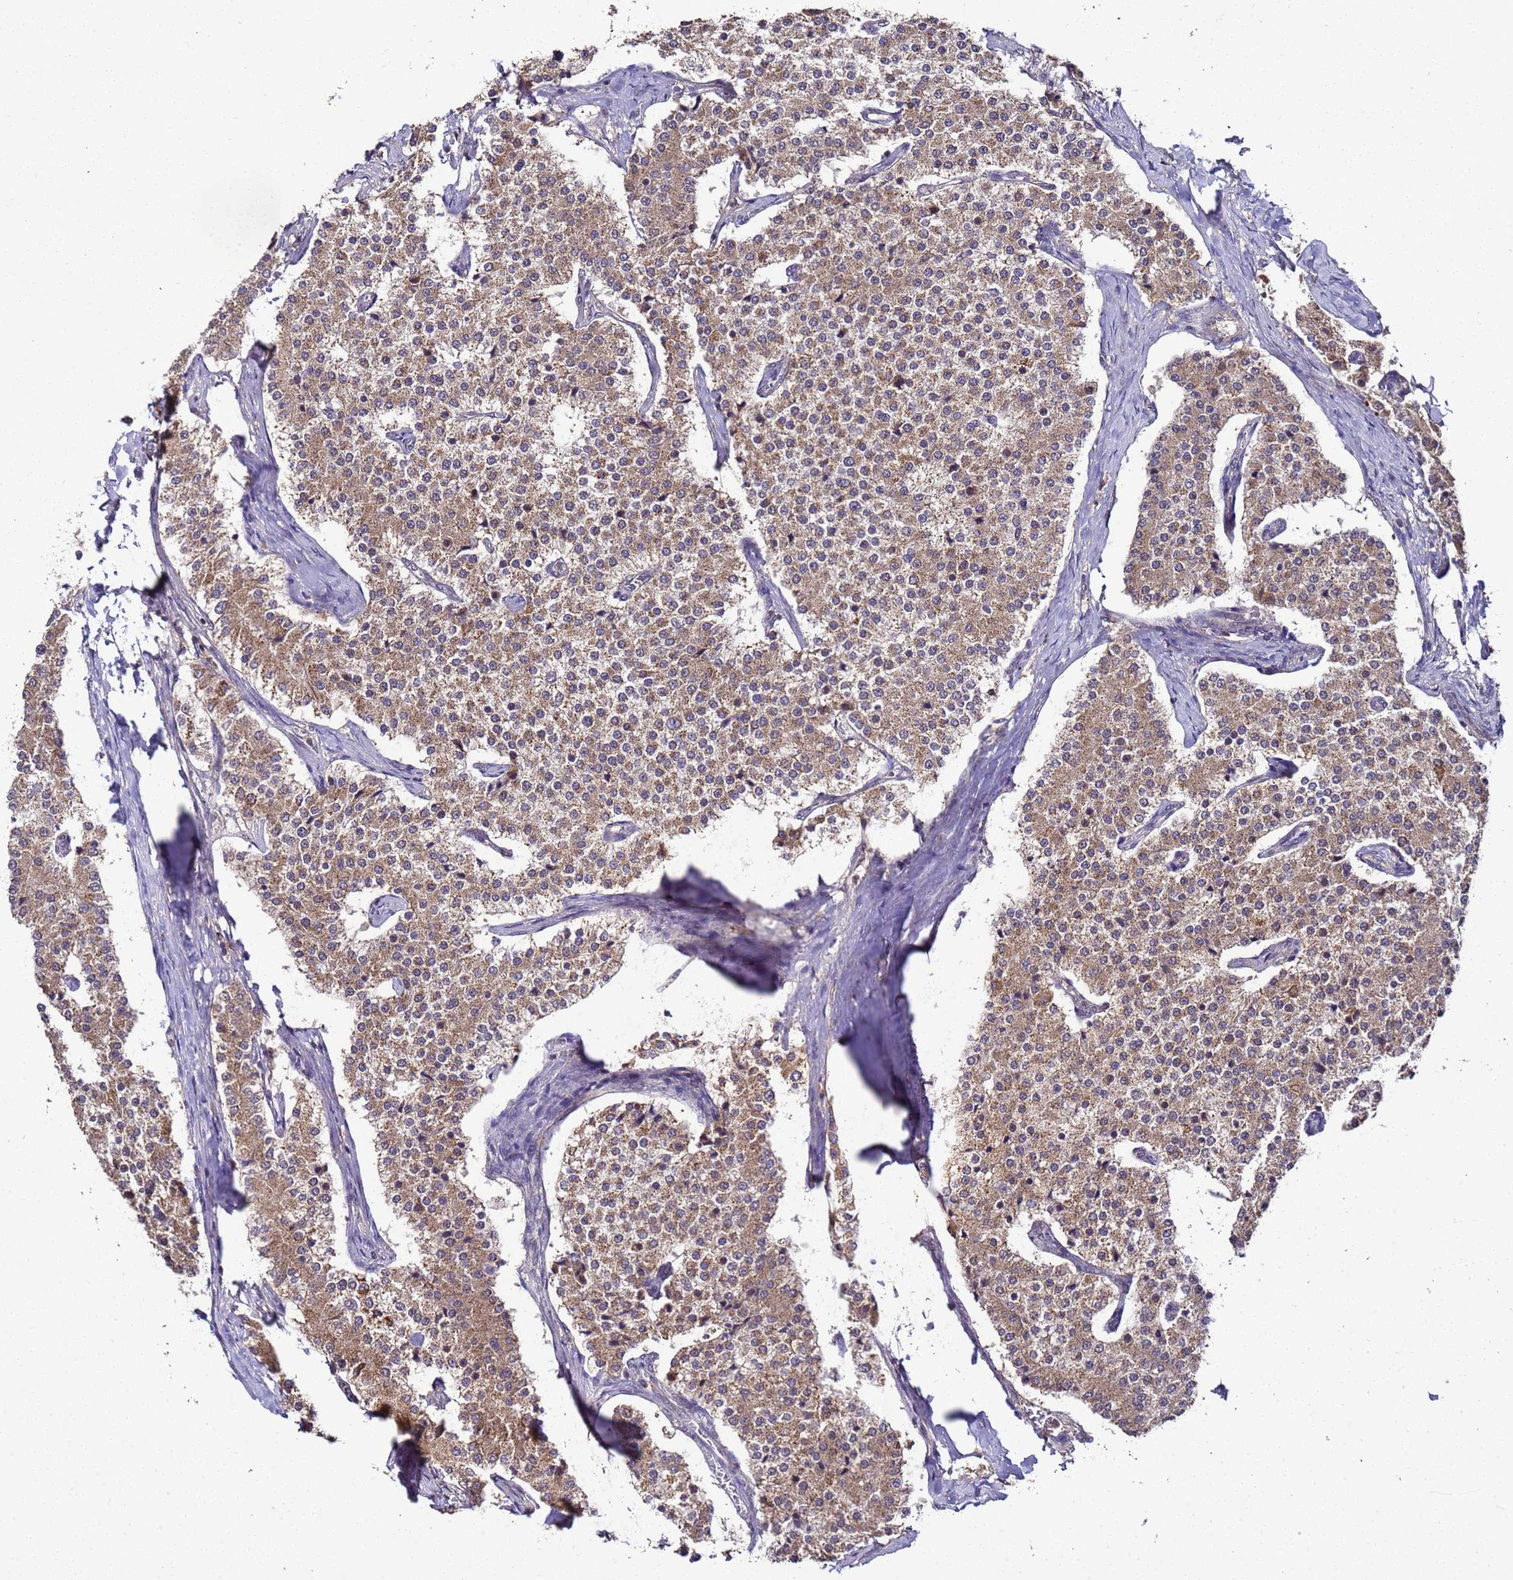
{"staining": {"intensity": "moderate", "quantity": ">75%", "location": "cytoplasmic/membranous"}, "tissue": "carcinoid", "cell_type": "Tumor cells", "image_type": "cancer", "snomed": [{"axis": "morphology", "description": "Carcinoid, malignant, NOS"}, {"axis": "topography", "description": "Colon"}], "caption": "Tumor cells display medium levels of moderate cytoplasmic/membranous staining in about >75% of cells in malignant carcinoid. Immunohistochemistry stains the protein of interest in brown and the nuclei are stained blue.", "gene": "HSPBAP1", "patient": {"sex": "female", "age": 52}}